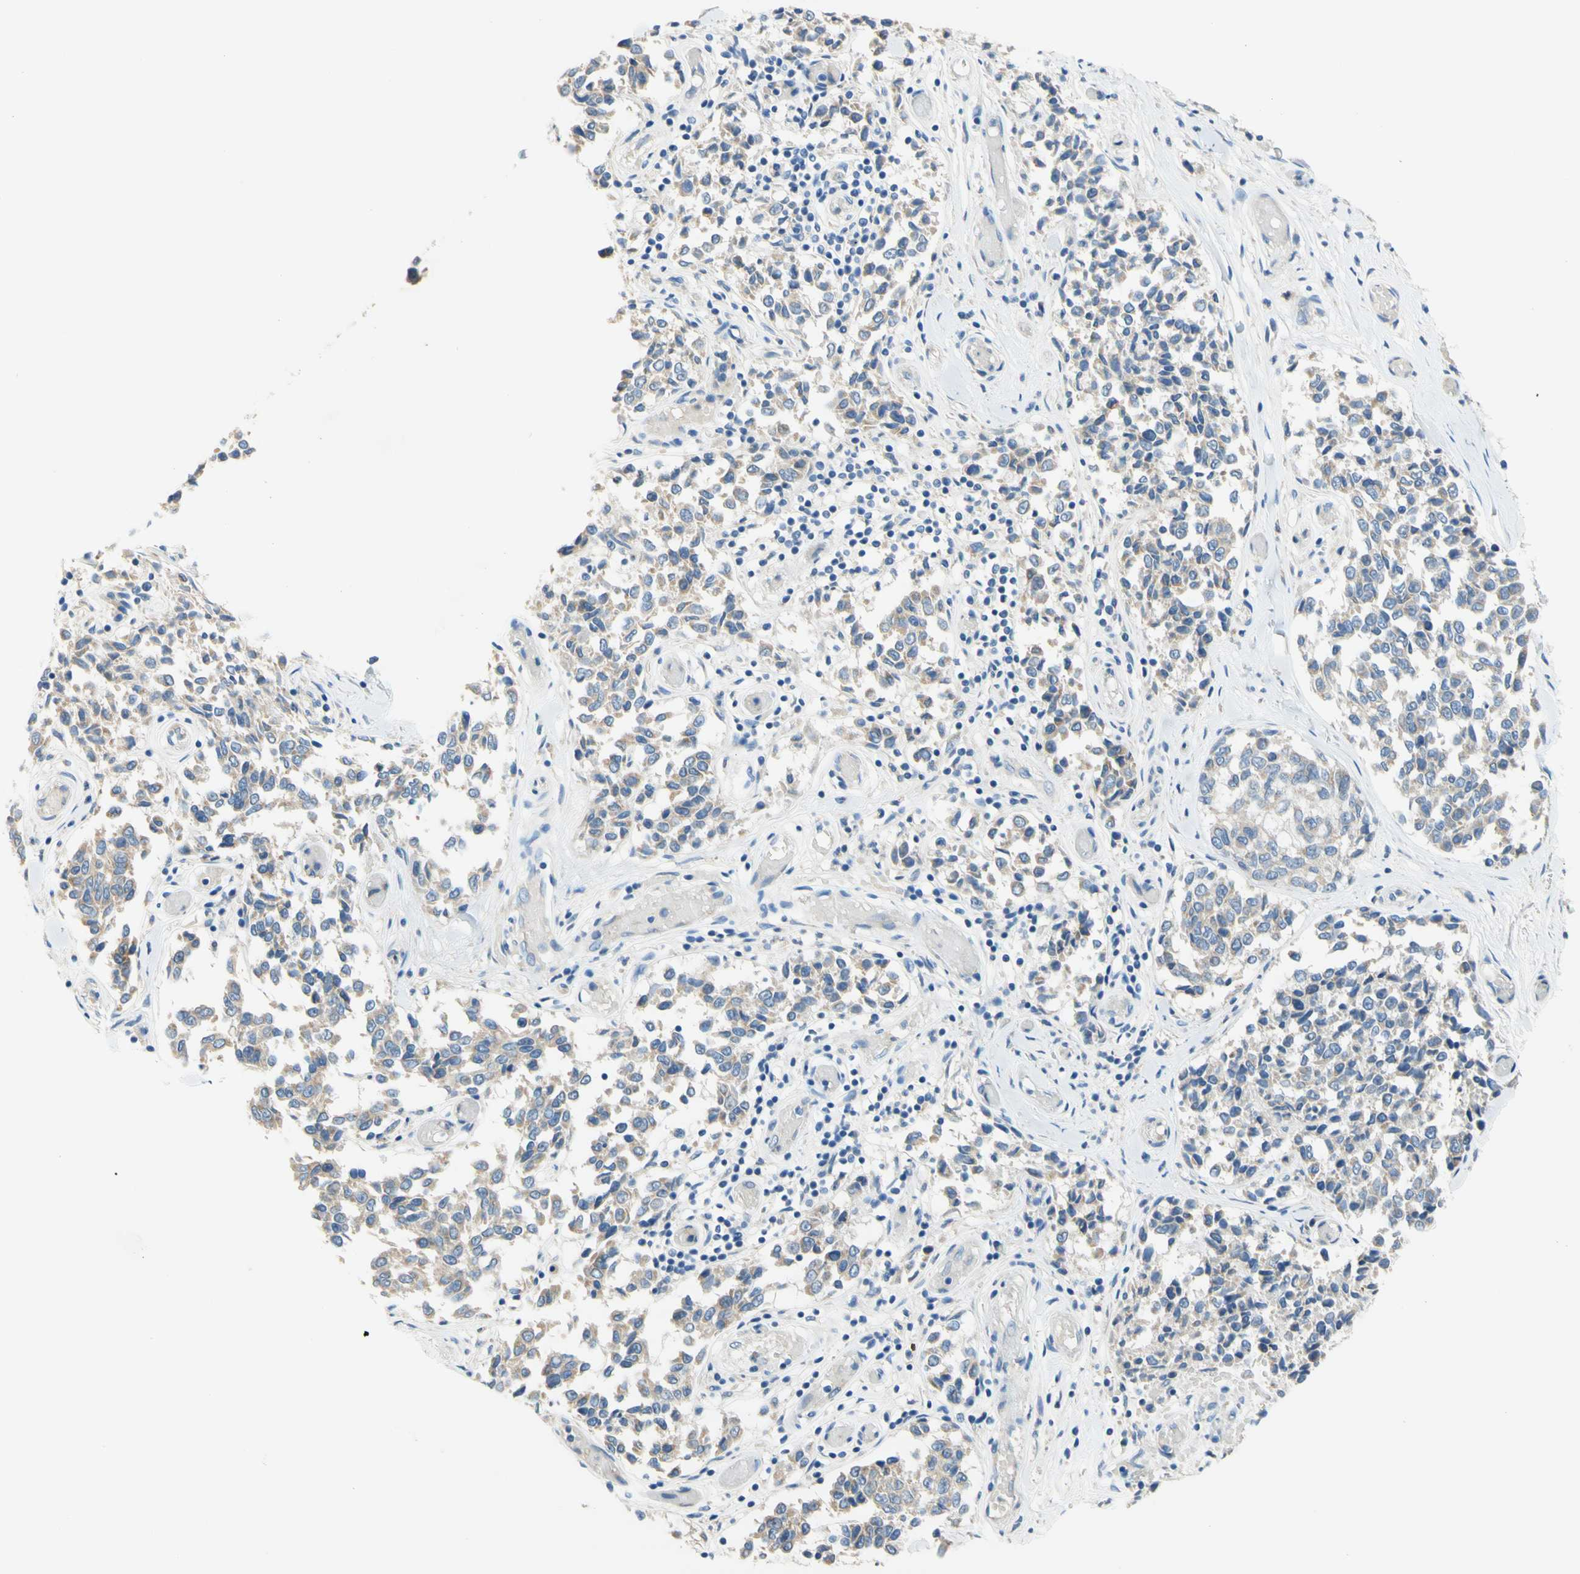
{"staining": {"intensity": "weak", "quantity": ">75%", "location": "cytoplasmic/membranous"}, "tissue": "melanoma", "cell_type": "Tumor cells", "image_type": "cancer", "snomed": [{"axis": "morphology", "description": "Malignant melanoma, NOS"}, {"axis": "topography", "description": "Skin"}], "caption": "Approximately >75% of tumor cells in human malignant melanoma reveal weak cytoplasmic/membranous protein expression as visualized by brown immunohistochemical staining.", "gene": "F3", "patient": {"sex": "female", "age": 64}}